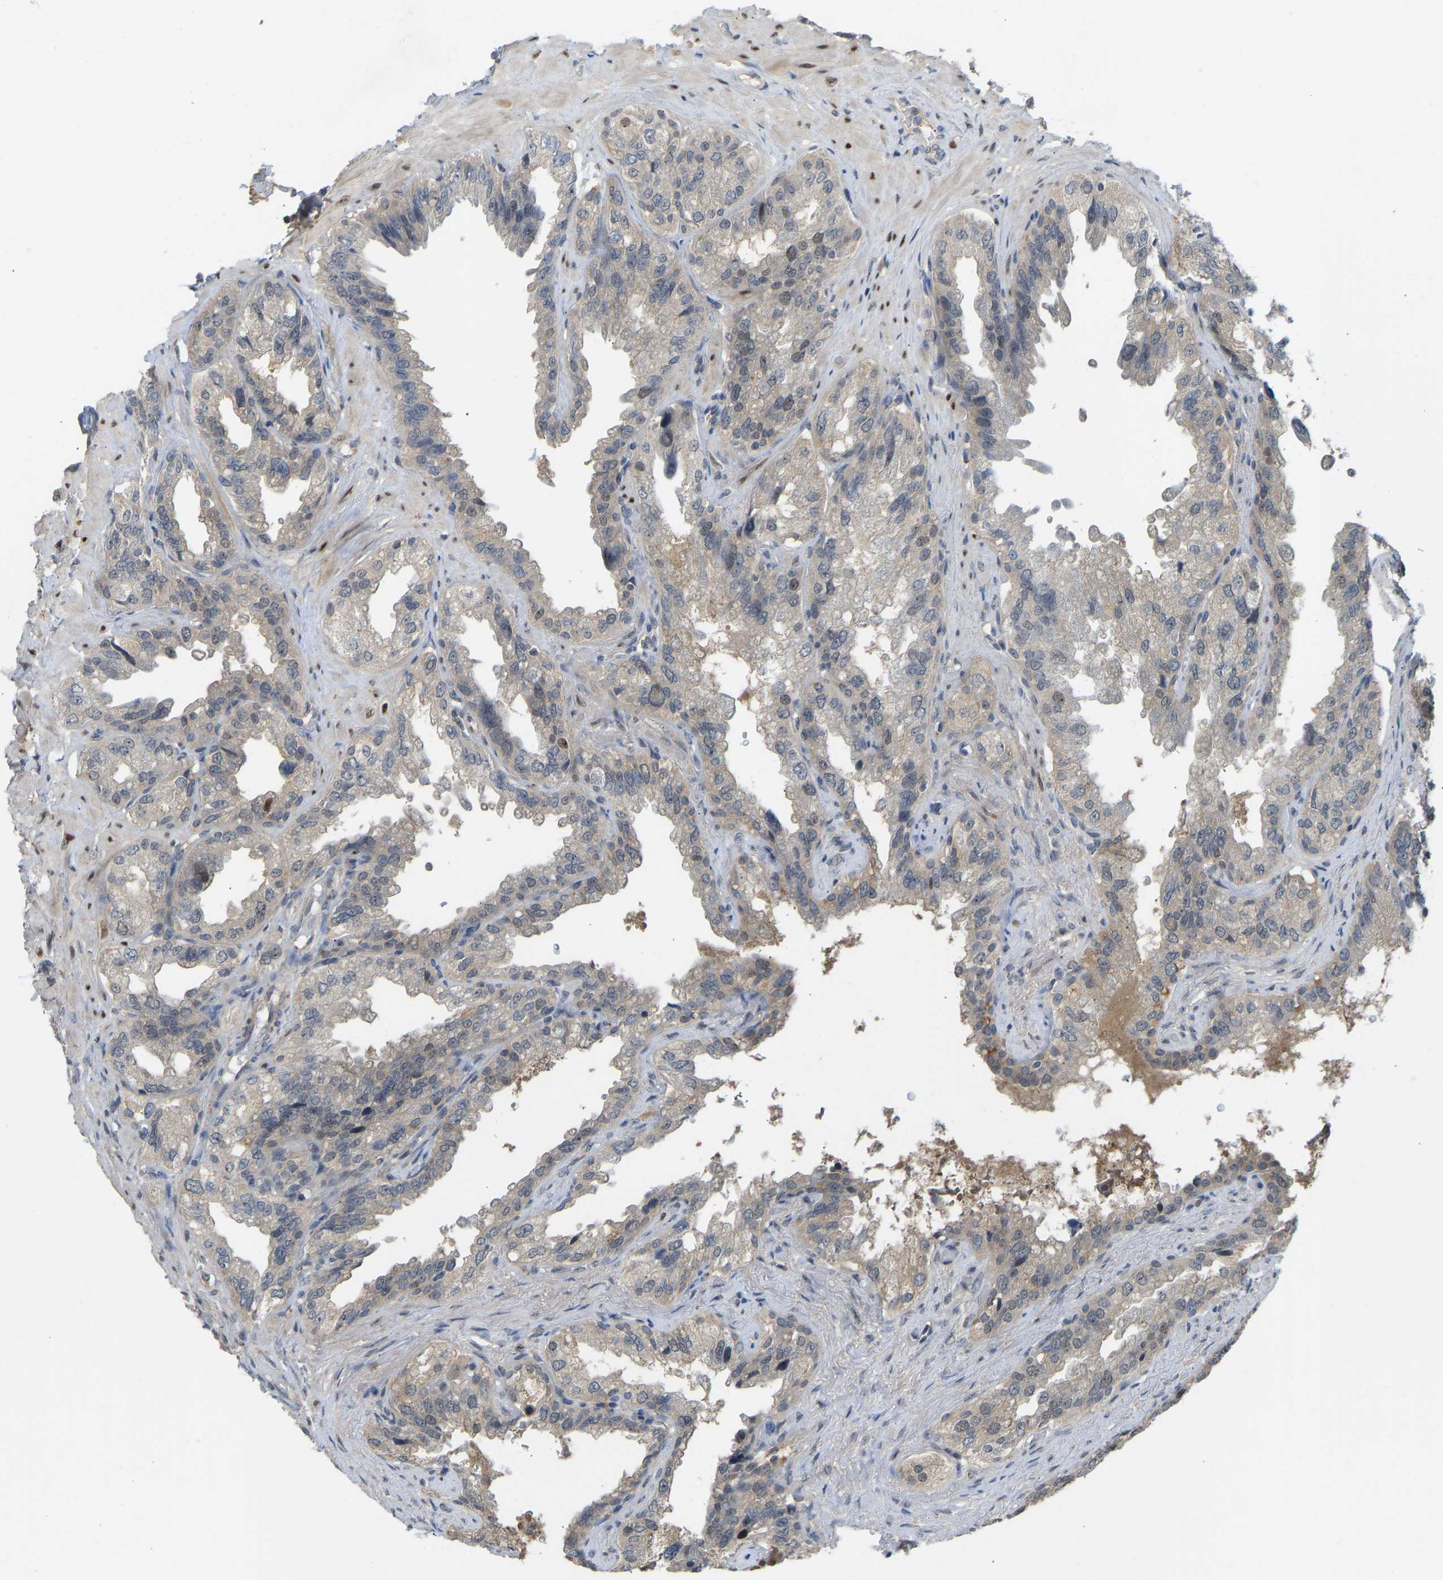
{"staining": {"intensity": "weak", "quantity": "<25%", "location": "cytoplasmic/membranous,nuclear"}, "tissue": "seminal vesicle", "cell_type": "Glandular cells", "image_type": "normal", "snomed": [{"axis": "morphology", "description": "Normal tissue, NOS"}, {"axis": "topography", "description": "Seminal veicle"}], "caption": "A micrograph of human seminal vesicle is negative for staining in glandular cells. Nuclei are stained in blue.", "gene": "ZNF251", "patient": {"sex": "male", "age": 68}}